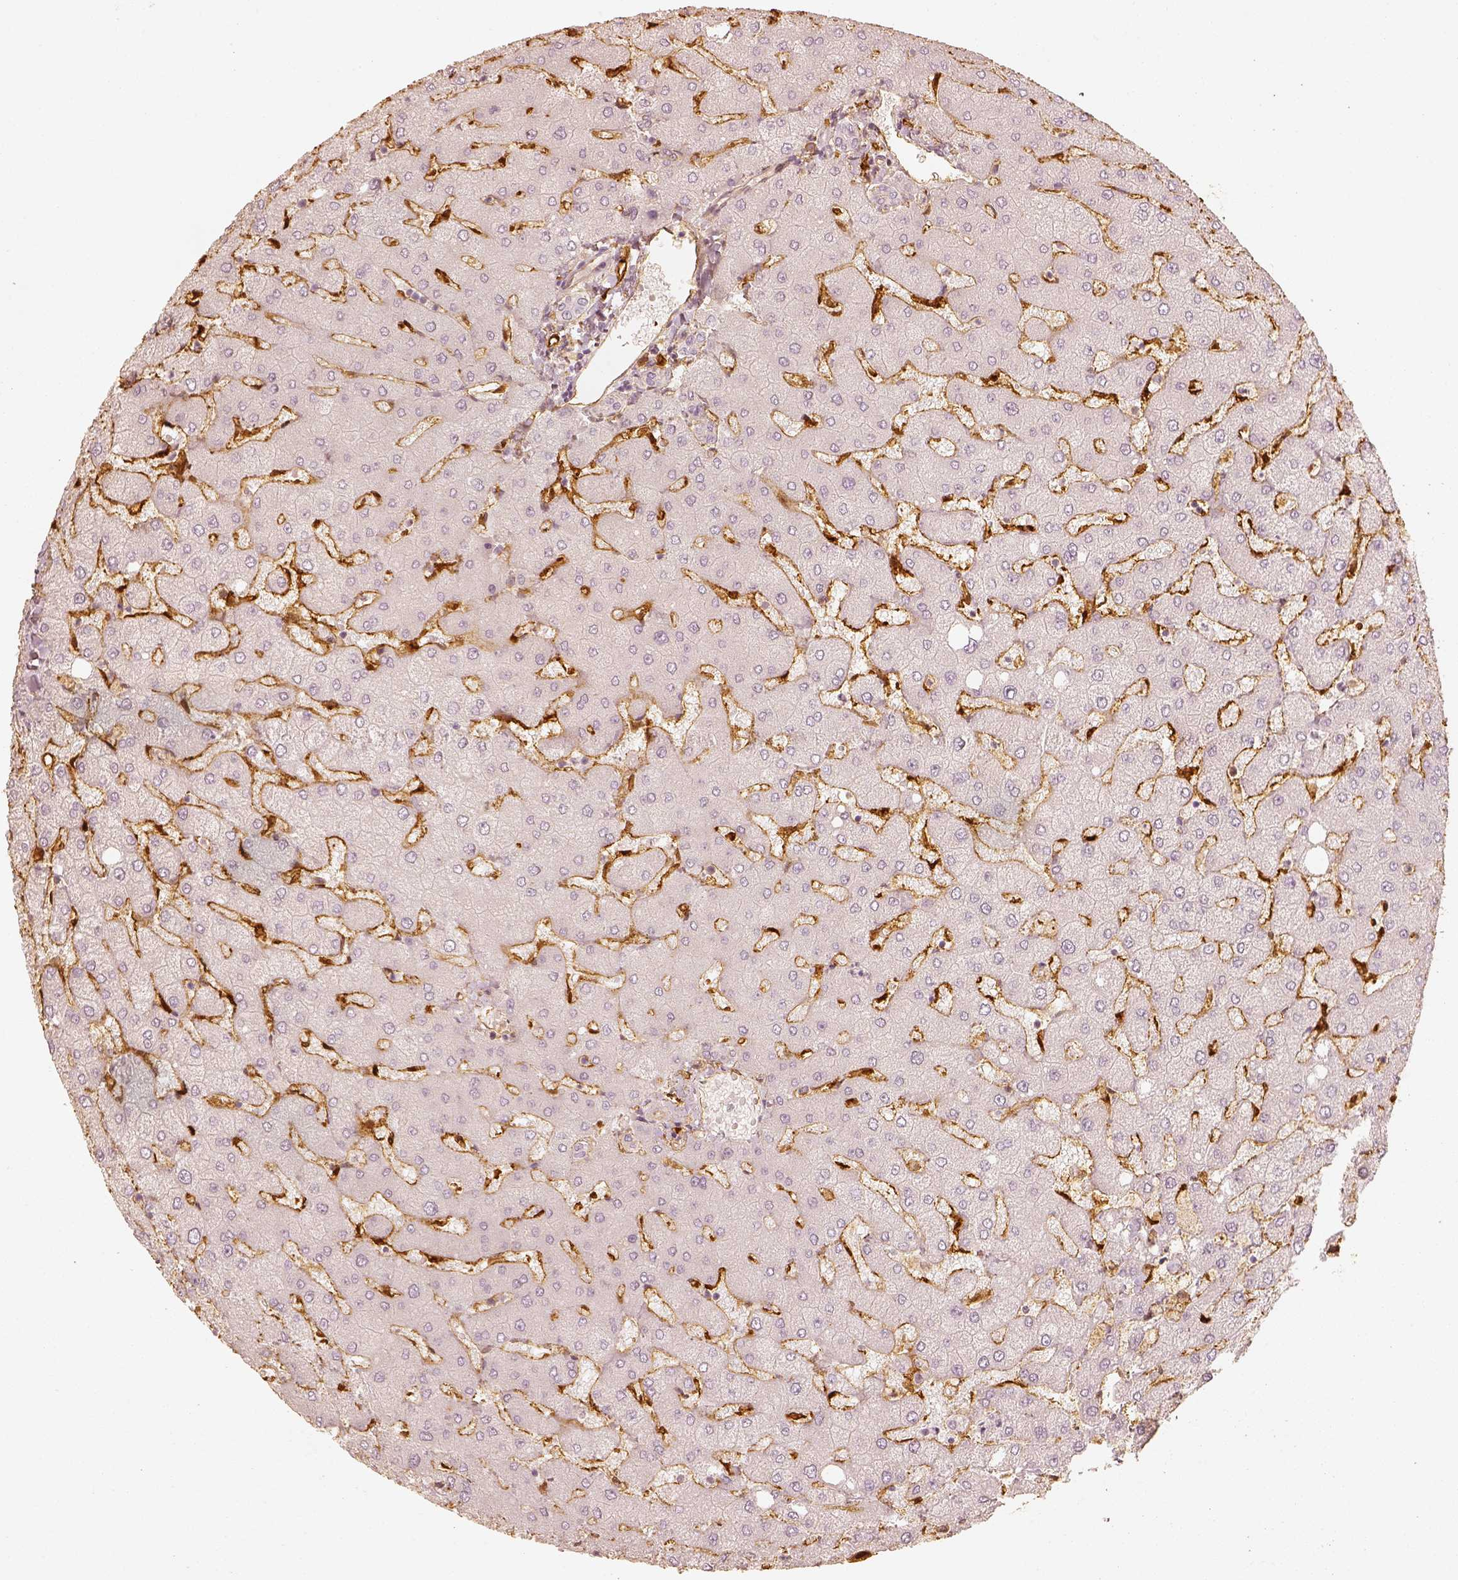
{"staining": {"intensity": "negative", "quantity": "none", "location": "none"}, "tissue": "liver", "cell_type": "Cholangiocytes", "image_type": "normal", "snomed": [{"axis": "morphology", "description": "Normal tissue, NOS"}, {"axis": "topography", "description": "Liver"}], "caption": "DAB (3,3'-diaminobenzidine) immunohistochemical staining of benign human liver displays no significant expression in cholangiocytes.", "gene": "FSCN1", "patient": {"sex": "female", "age": 54}}